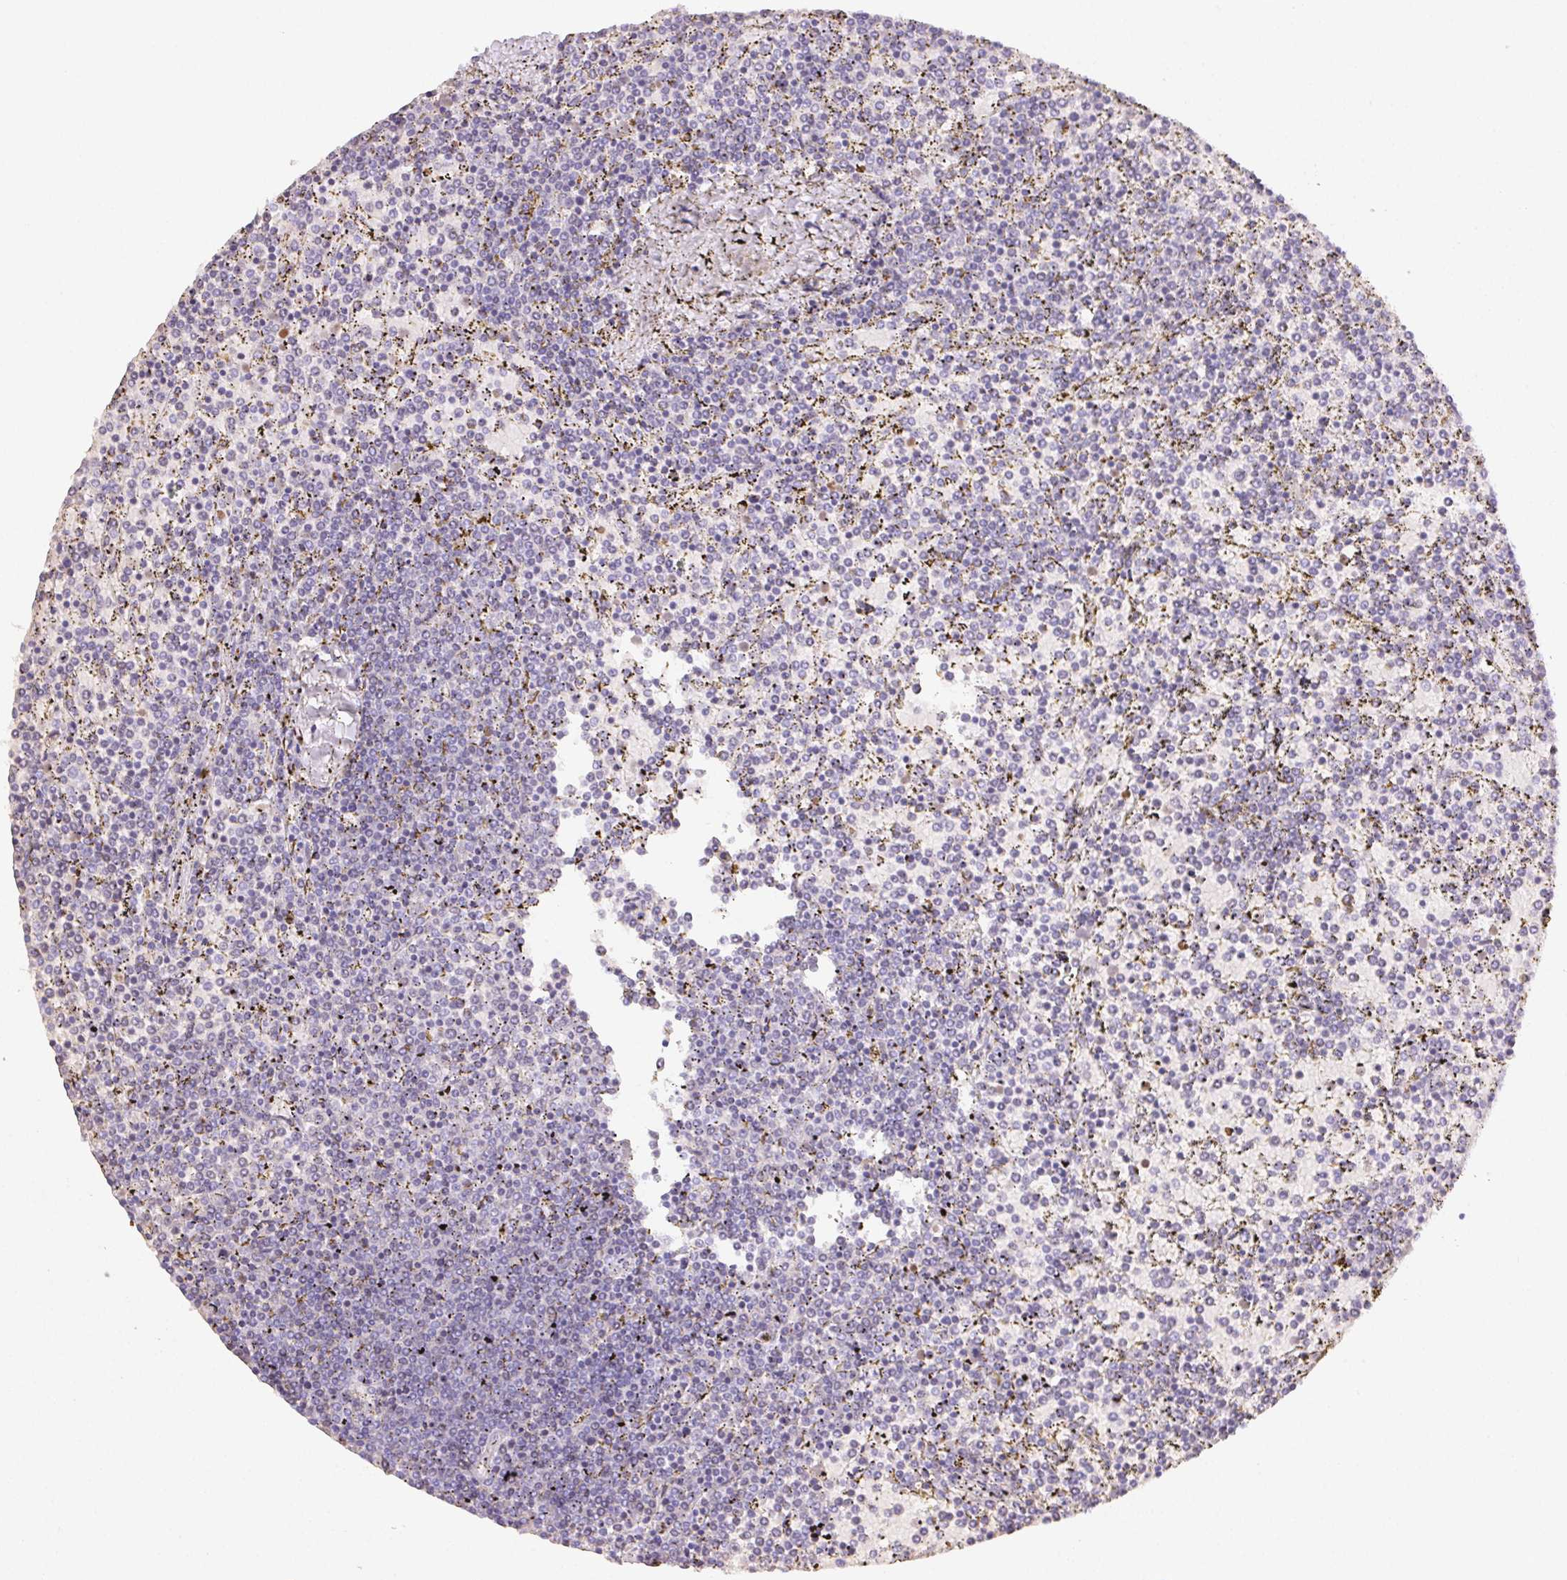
{"staining": {"intensity": "negative", "quantity": "none", "location": "none"}, "tissue": "lymphoma", "cell_type": "Tumor cells", "image_type": "cancer", "snomed": [{"axis": "morphology", "description": "Malignant lymphoma, non-Hodgkin's type, Low grade"}, {"axis": "topography", "description": "Spleen"}], "caption": "IHC of human lymphoma reveals no positivity in tumor cells.", "gene": "PADI4", "patient": {"sex": "female", "age": 77}}